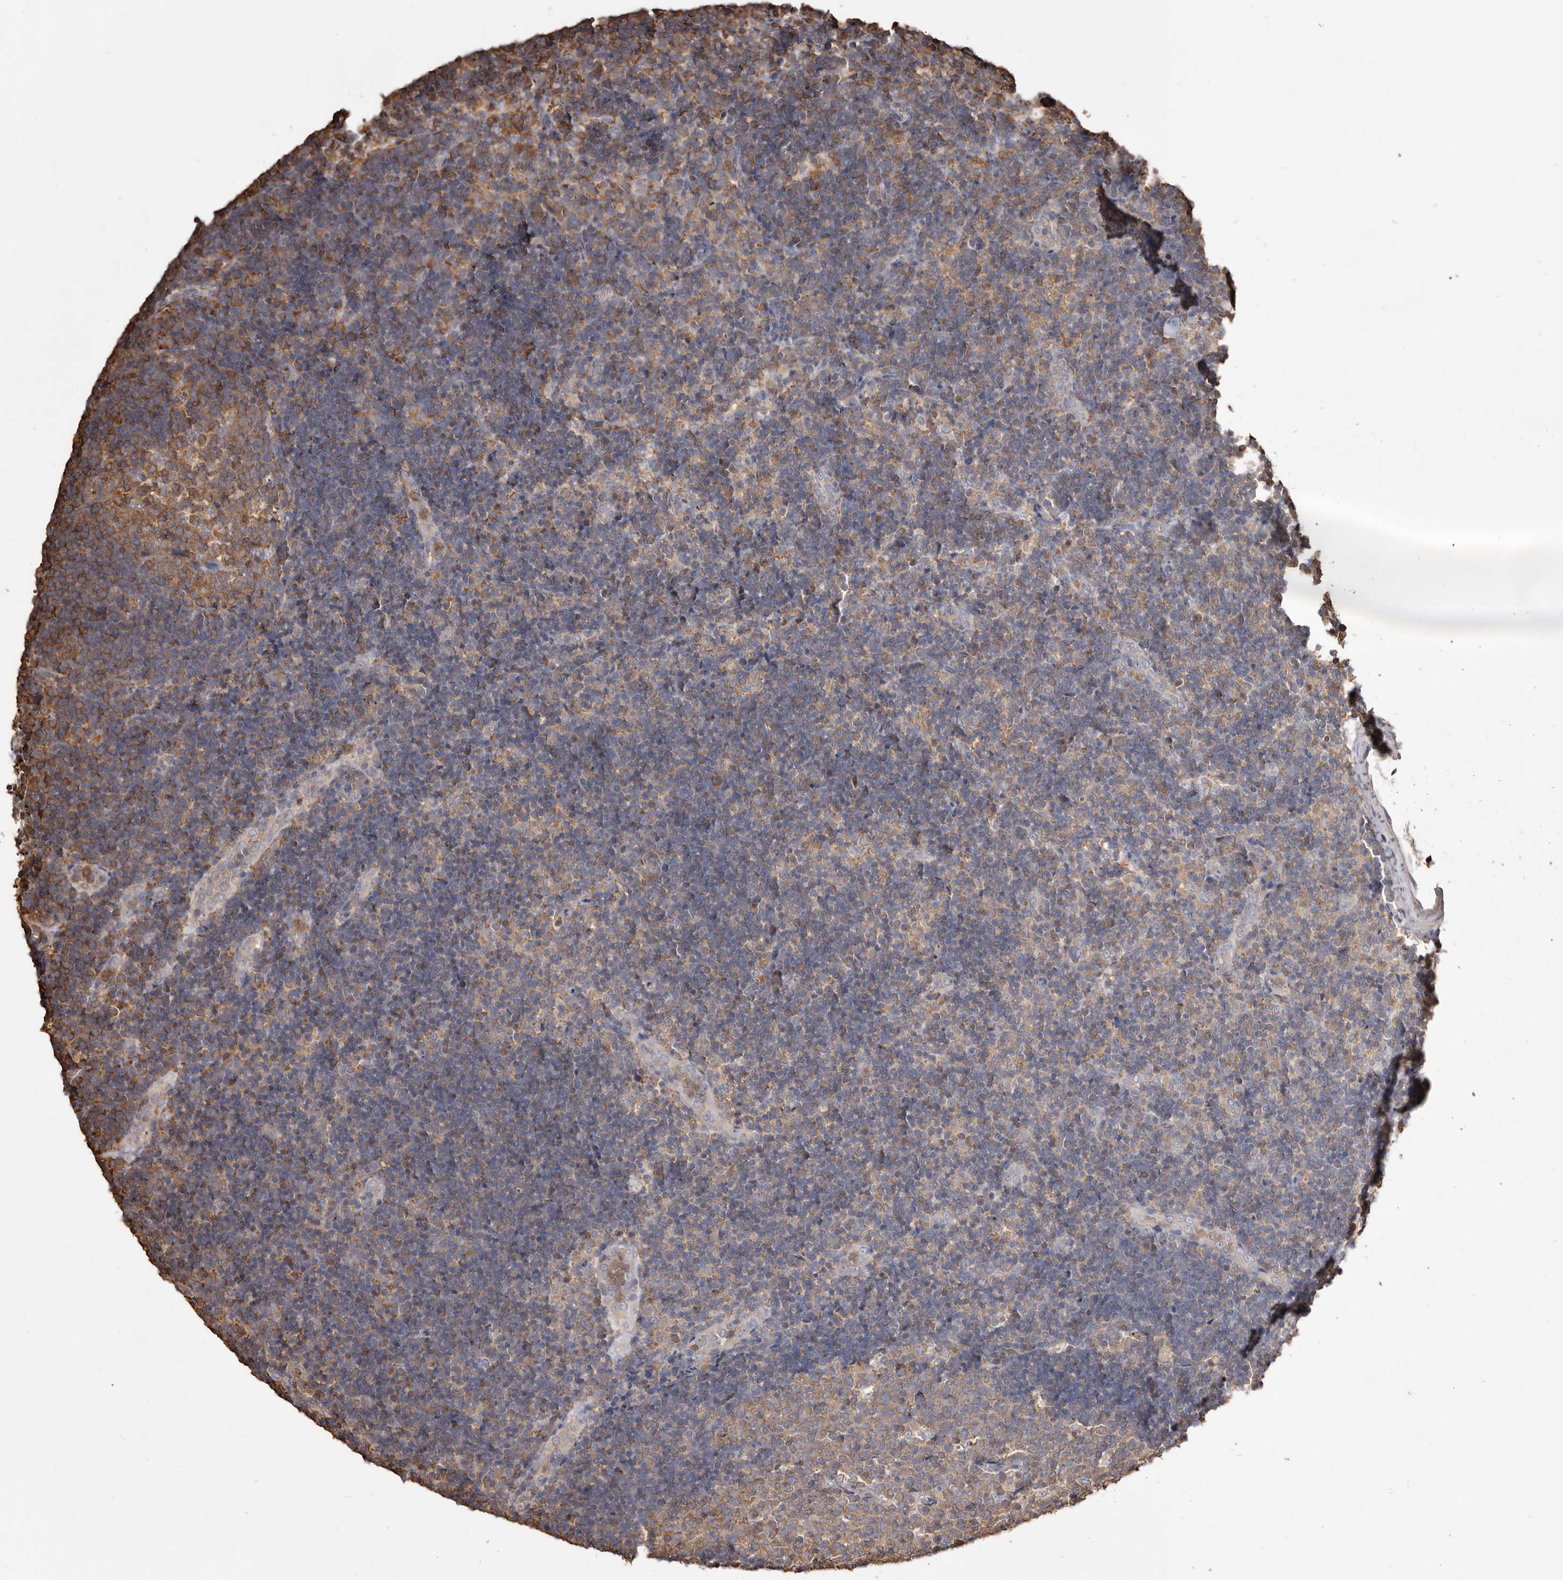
{"staining": {"intensity": "moderate", "quantity": "25%-75%", "location": "cytoplasmic/membranous"}, "tissue": "lymph node", "cell_type": "Germinal center cells", "image_type": "normal", "snomed": [{"axis": "morphology", "description": "Normal tissue, NOS"}, {"axis": "topography", "description": "Lymph node"}], "caption": "Lymph node stained with DAB immunohistochemistry (IHC) demonstrates medium levels of moderate cytoplasmic/membranous expression in about 25%-75% of germinal center cells.", "gene": "PKM", "patient": {"sex": "female", "age": 22}}